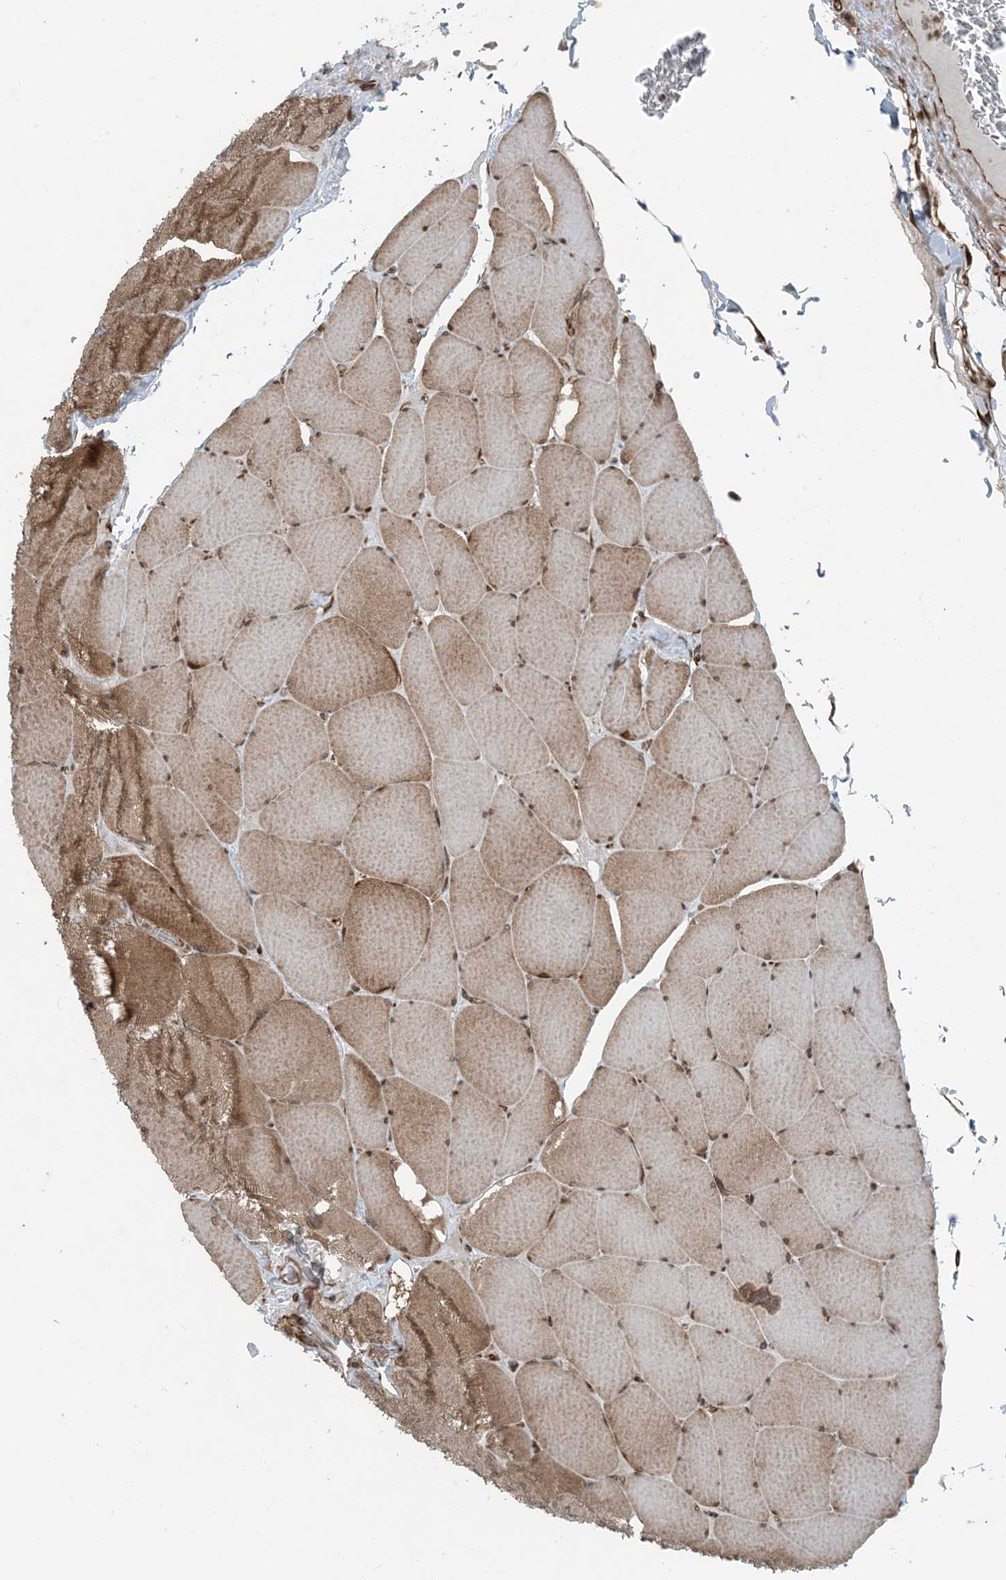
{"staining": {"intensity": "moderate", "quantity": "25%-75%", "location": "cytoplasmic/membranous,nuclear"}, "tissue": "skeletal muscle", "cell_type": "Myocytes", "image_type": "normal", "snomed": [{"axis": "morphology", "description": "Normal tissue, NOS"}, {"axis": "topography", "description": "Skeletal muscle"}, {"axis": "topography", "description": "Head-Neck"}], "caption": "IHC (DAB) staining of unremarkable skeletal muscle exhibits moderate cytoplasmic/membranous,nuclear protein expression in approximately 25%-75% of myocytes.", "gene": "EDEM2", "patient": {"sex": "male", "age": 66}}